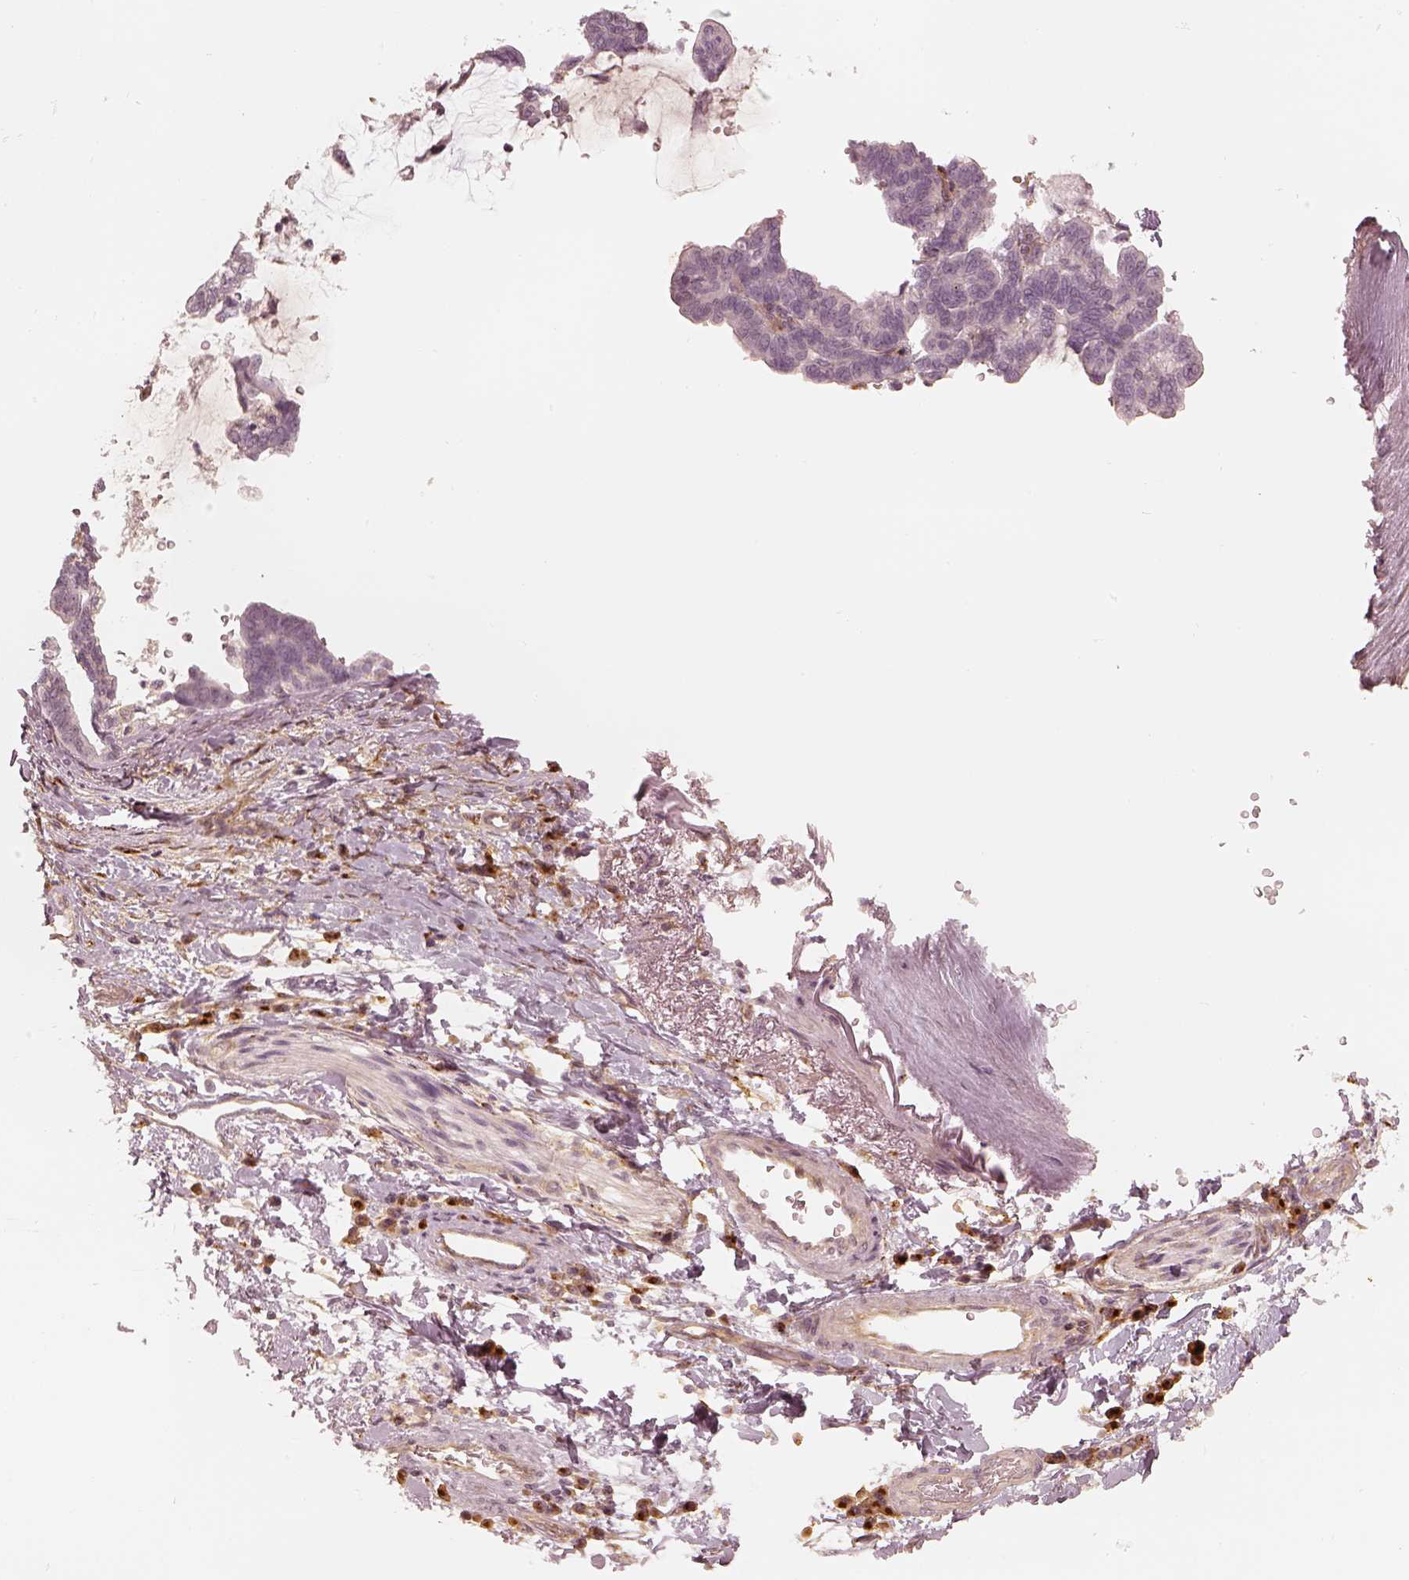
{"staining": {"intensity": "negative", "quantity": "none", "location": "none"}, "tissue": "stomach cancer", "cell_type": "Tumor cells", "image_type": "cancer", "snomed": [{"axis": "morphology", "description": "Adenocarcinoma, NOS"}, {"axis": "topography", "description": "Stomach"}], "caption": "Stomach adenocarcinoma was stained to show a protein in brown. There is no significant expression in tumor cells. (IHC, brightfield microscopy, high magnification).", "gene": "GORASP2", "patient": {"sex": "male", "age": 83}}